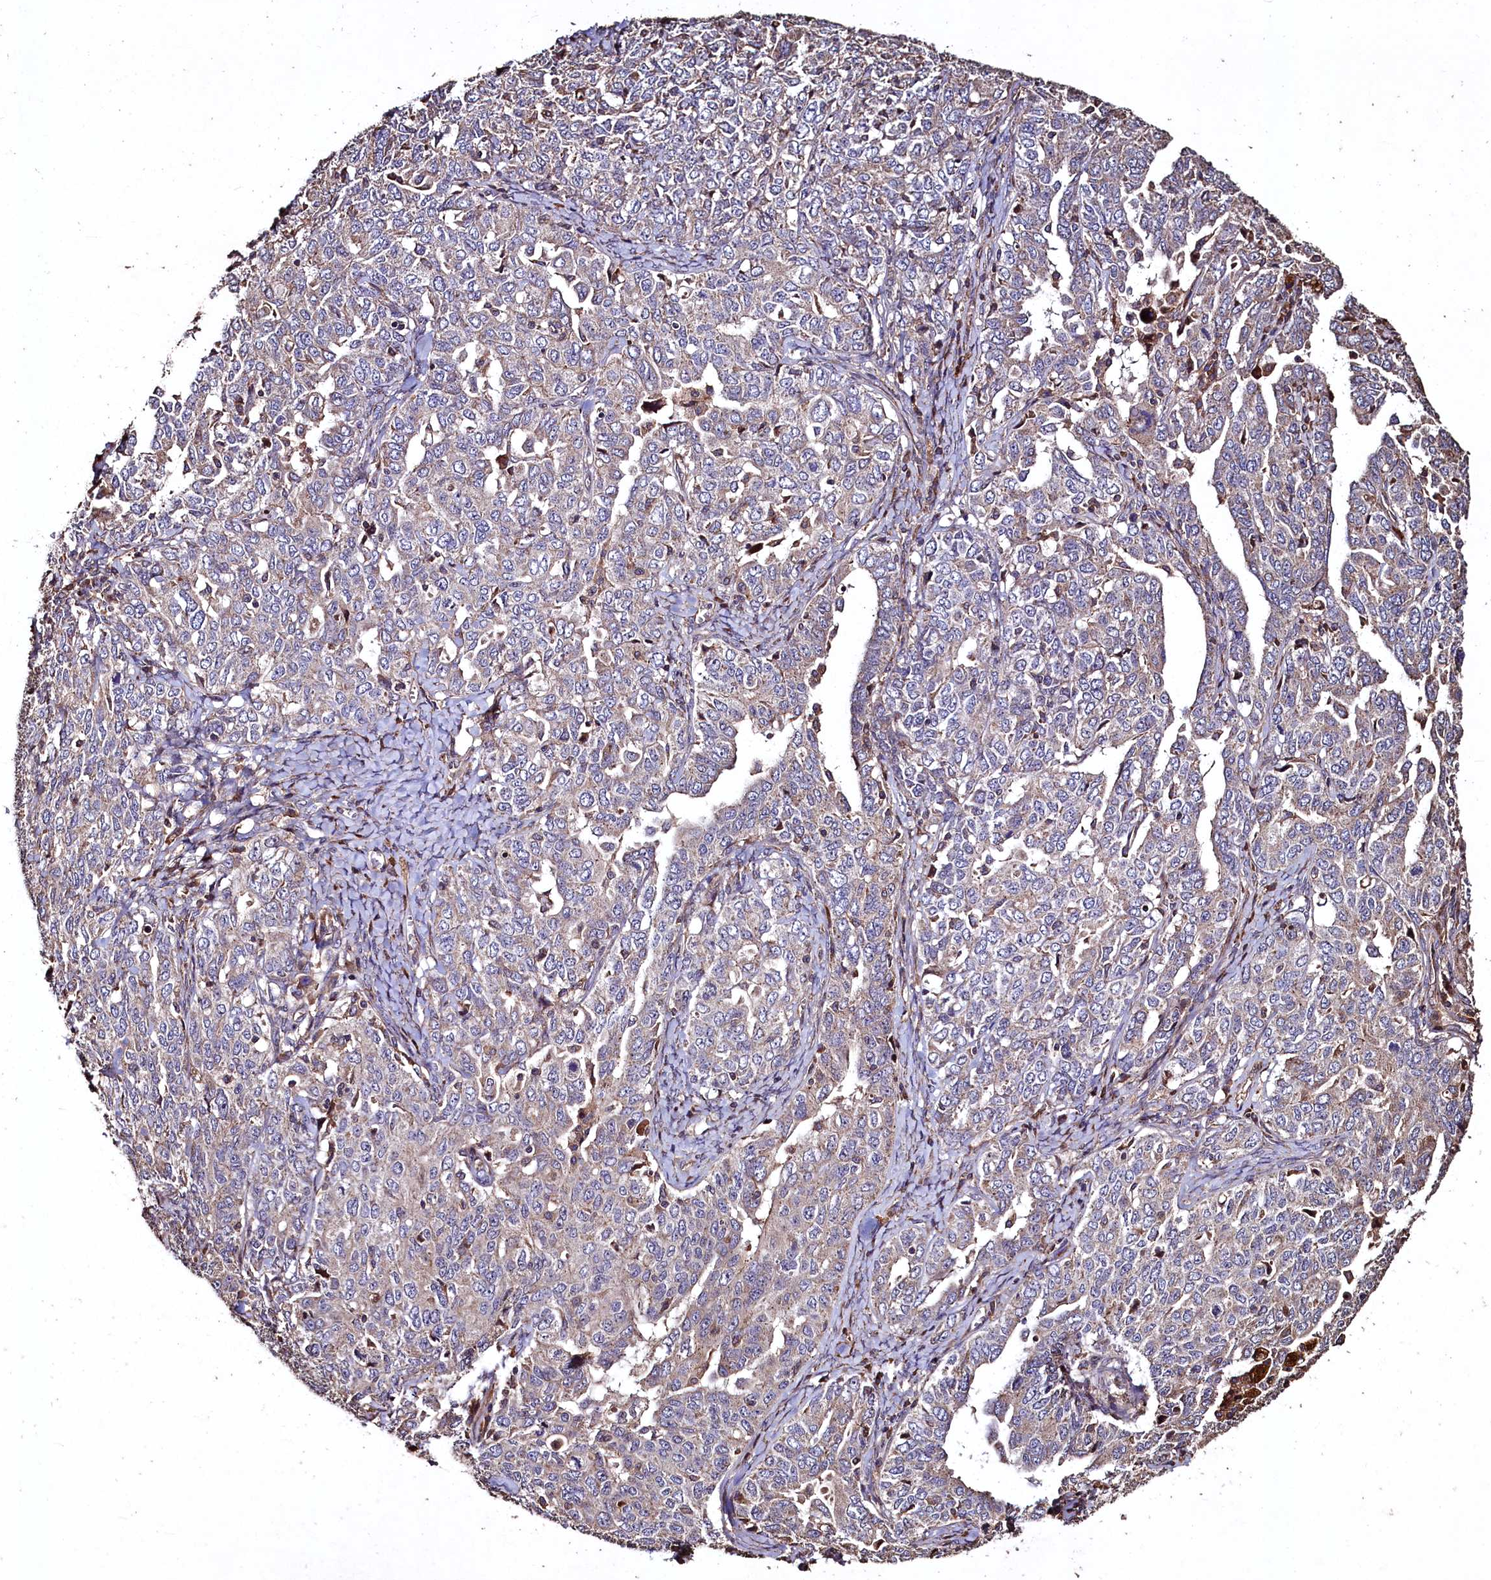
{"staining": {"intensity": "weak", "quantity": "<25%", "location": "cytoplasmic/membranous"}, "tissue": "ovarian cancer", "cell_type": "Tumor cells", "image_type": "cancer", "snomed": [{"axis": "morphology", "description": "Carcinoma, endometroid"}, {"axis": "topography", "description": "Ovary"}], "caption": "High magnification brightfield microscopy of ovarian cancer stained with DAB (3,3'-diaminobenzidine) (brown) and counterstained with hematoxylin (blue): tumor cells show no significant staining.", "gene": "TMEM98", "patient": {"sex": "female", "age": 62}}